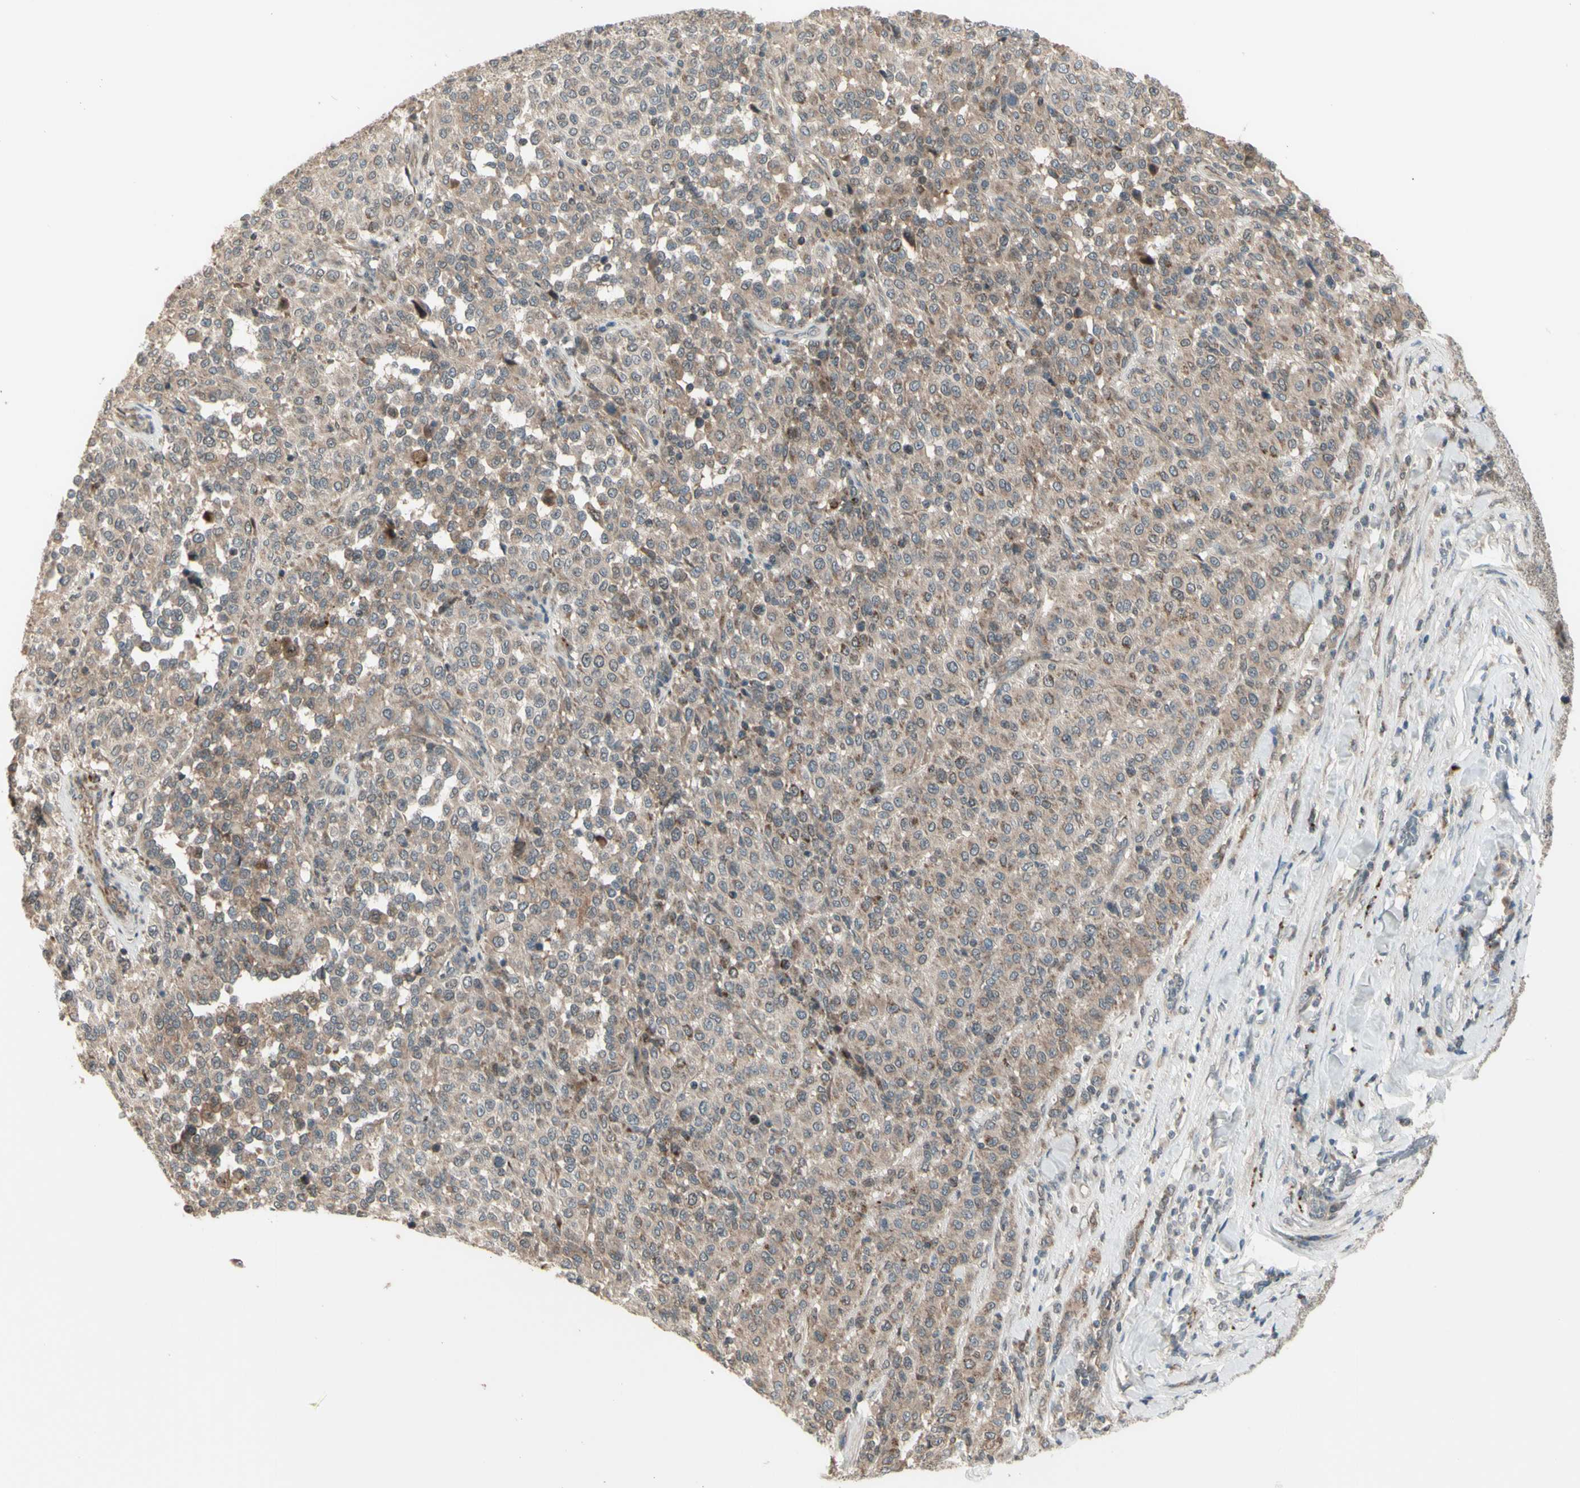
{"staining": {"intensity": "moderate", "quantity": ">75%", "location": "cytoplasmic/membranous"}, "tissue": "melanoma", "cell_type": "Tumor cells", "image_type": "cancer", "snomed": [{"axis": "morphology", "description": "Malignant melanoma, Metastatic site"}, {"axis": "topography", "description": "Pancreas"}], "caption": "Human malignant melanoma (metastatic site) stained with a protein marker displays moderate staining in tumor cells.", "gene": "OSTM1", "patient": {"sex": "female", "age": 30}}